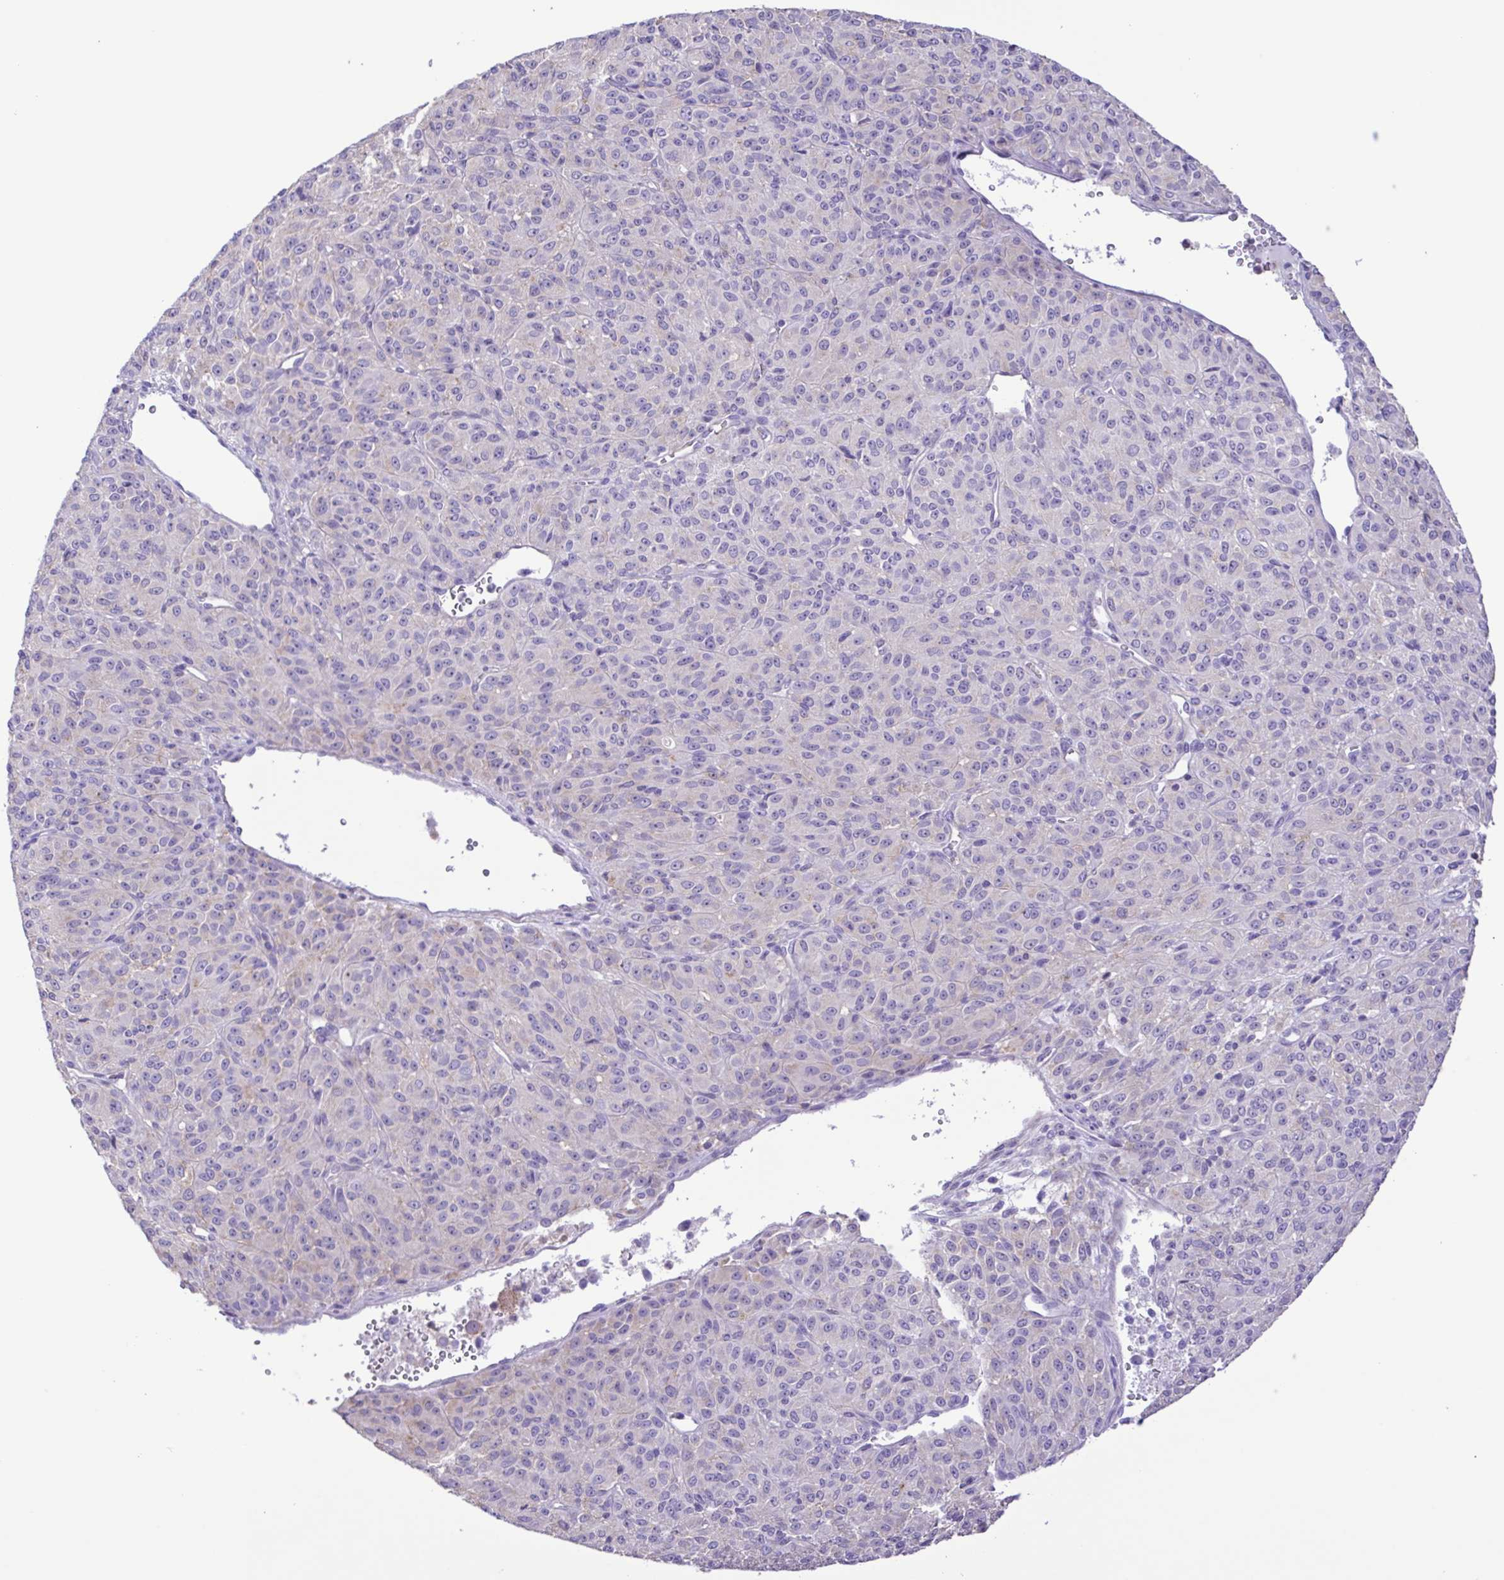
{"staining": {"intensity": "negative", "quantity": "none", "location": "none"}, "tissue": "melanoma", "cell_type": "Tumor cells", "image_type": "cancer", "snomed": [{"axis": "morphology", "description": "Malignant melanoma, Metastatic site"}, {"axis": "topography", "description": "Brain"}], "caption": "Immunohistochemical staining of human malignant melanoma (metastatic site) displays no significant positivity in tumor cells.", "gene": "CYP17A1", "patient": {"sex": "female", "age": 56}}